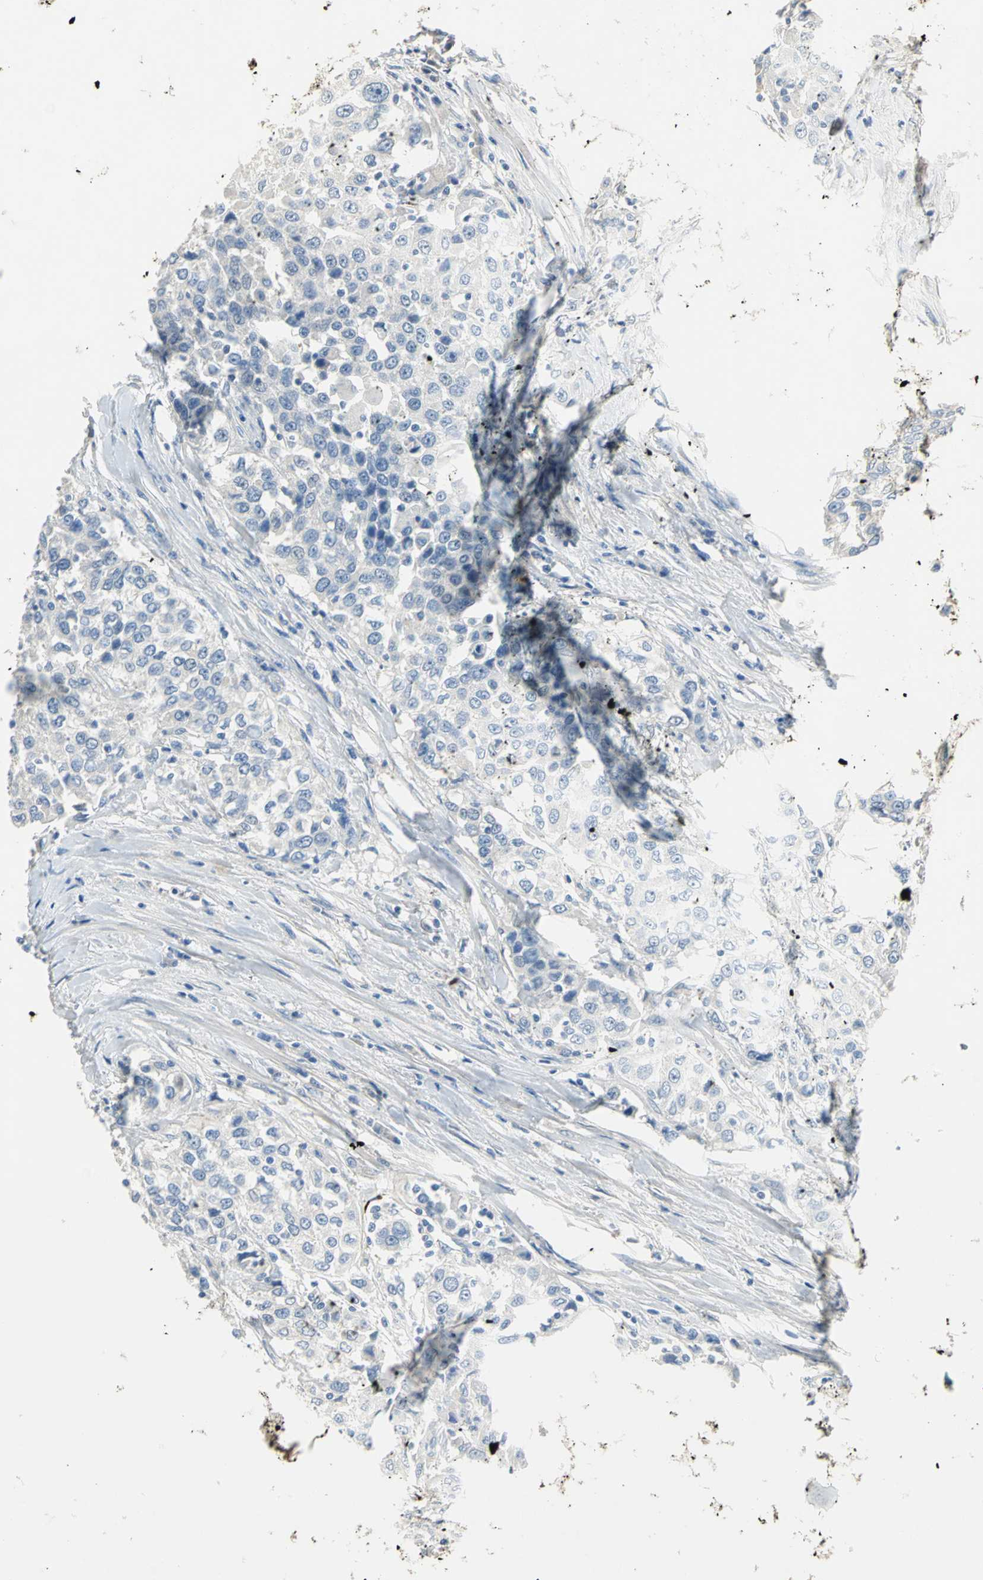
{"staining": {"intensity": "negative", "quantity": "none", "location": "none"}, "tissue": "urothelial cancer", "cell_type": "Tumor cells", "image_type": "cancer", "snomed": [{"axis": "morphology", "description": "Urothelial carcinoma, High grade"}, {"axis": "topography", "description": "Urinary bladder"}], "caption": "This is an immunohistochemistry (IHC) image of high-grade urothelial carcinoma. There is no positivity in tumor cells.", "gene": "EFNB3", "patient": {"sex": "female", "age": 80}}